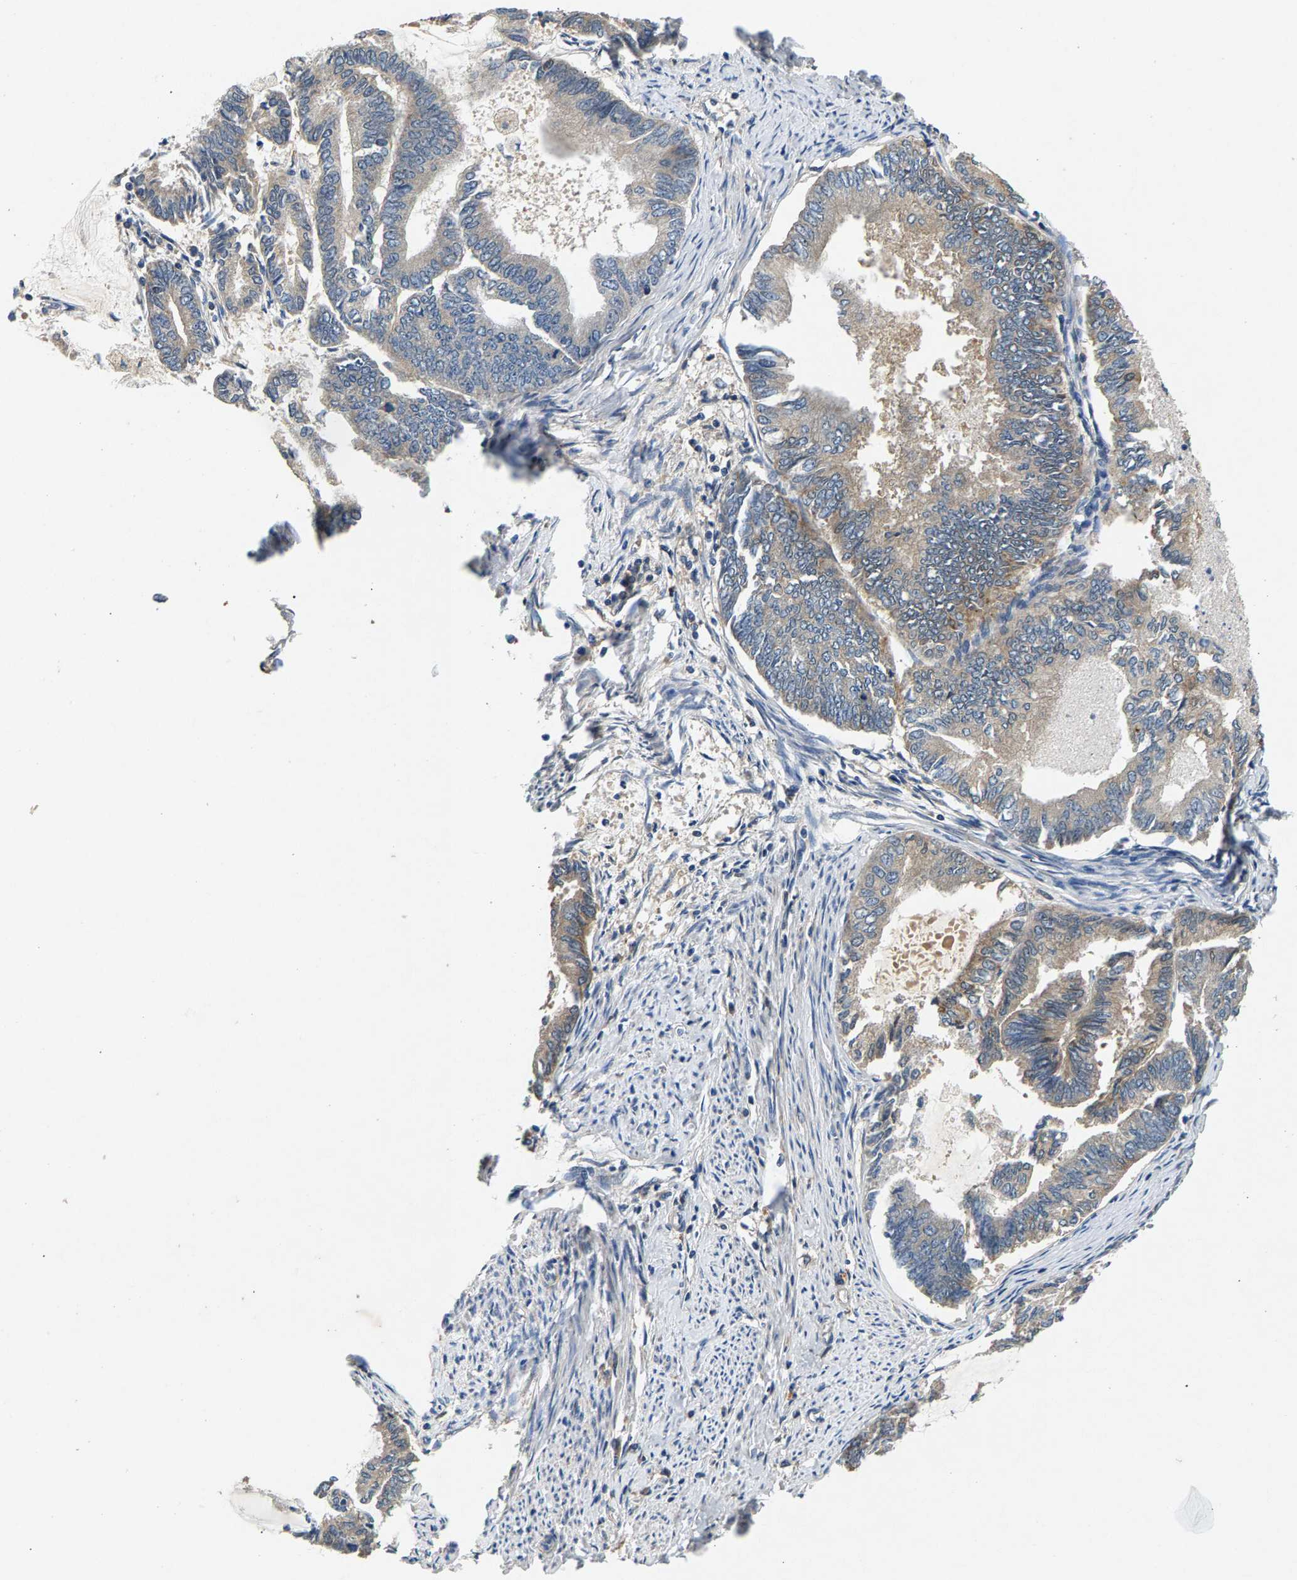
{"staining": {"intensity": "weak", "quantity": "<25%", "location": "cytoplasmic/membranous"}, "tissue": "endometrial cancer", "cell_type": "Tumor cells", "image_type": "cancer", "snomed": [{"axis": "morphology", "description": "Adenocarcinoma, NOS"}, {"axis": "topography", "description": "Endometrium"}], "caption": "A micrograph of adenocarcinoma (endometrial) stained for a protein reveals no brown staining in tumor cells. (Immunohistochemistry (ihc), brightfield microscopy, high magnification).", "gene": "NT5C", "patient": {"sex": "female", "age": 86}}